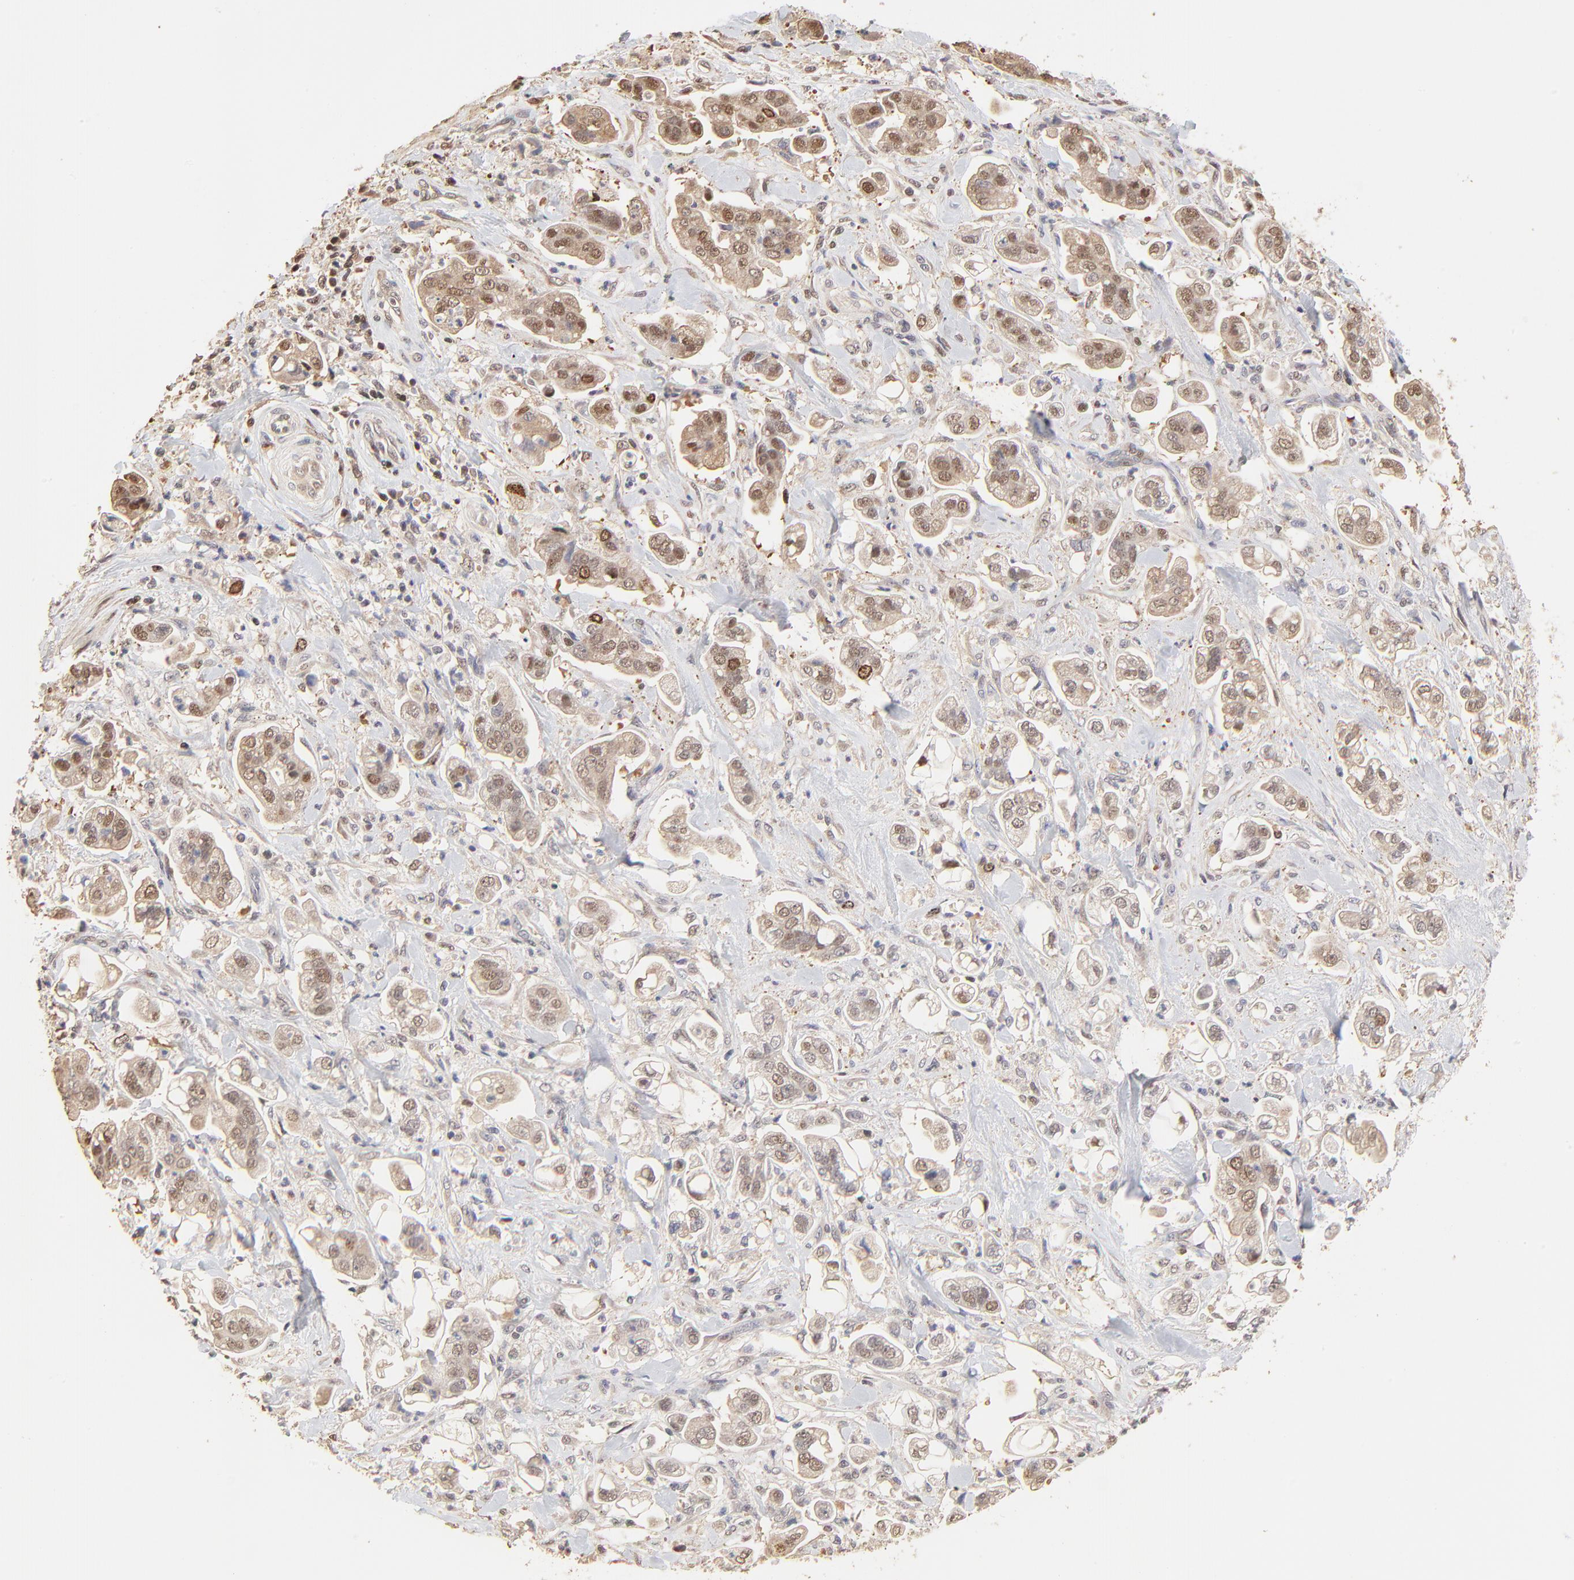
{"staining": {"intensity": "moderate", "quantity": "<25%", "location": "cytoplasmic/membranous,nuclear"}, "tissue": "stomach cancer", "cell_type": "Tumor cells", "image_type": "cancer", "snomed": [{"axis": "morphology", "description": "Adenocarcinoma, NOS"}, {"axis": "topography", "description": "Stomach"}], "caption": "Immunohistochemistry photomicrograph of neoplastic tissue: stomach cancer stained using immunohistochemistry (IHC) demonstrates low levels of moderate protein expression localized specifically in the cytoplasmic/membranous and nuclear of tumor cells, appearing as a cytoplasmic/membranous and nuclear brown color.", "gene": "BIRC5", "patient": {"sex": "male", "age": 62}}